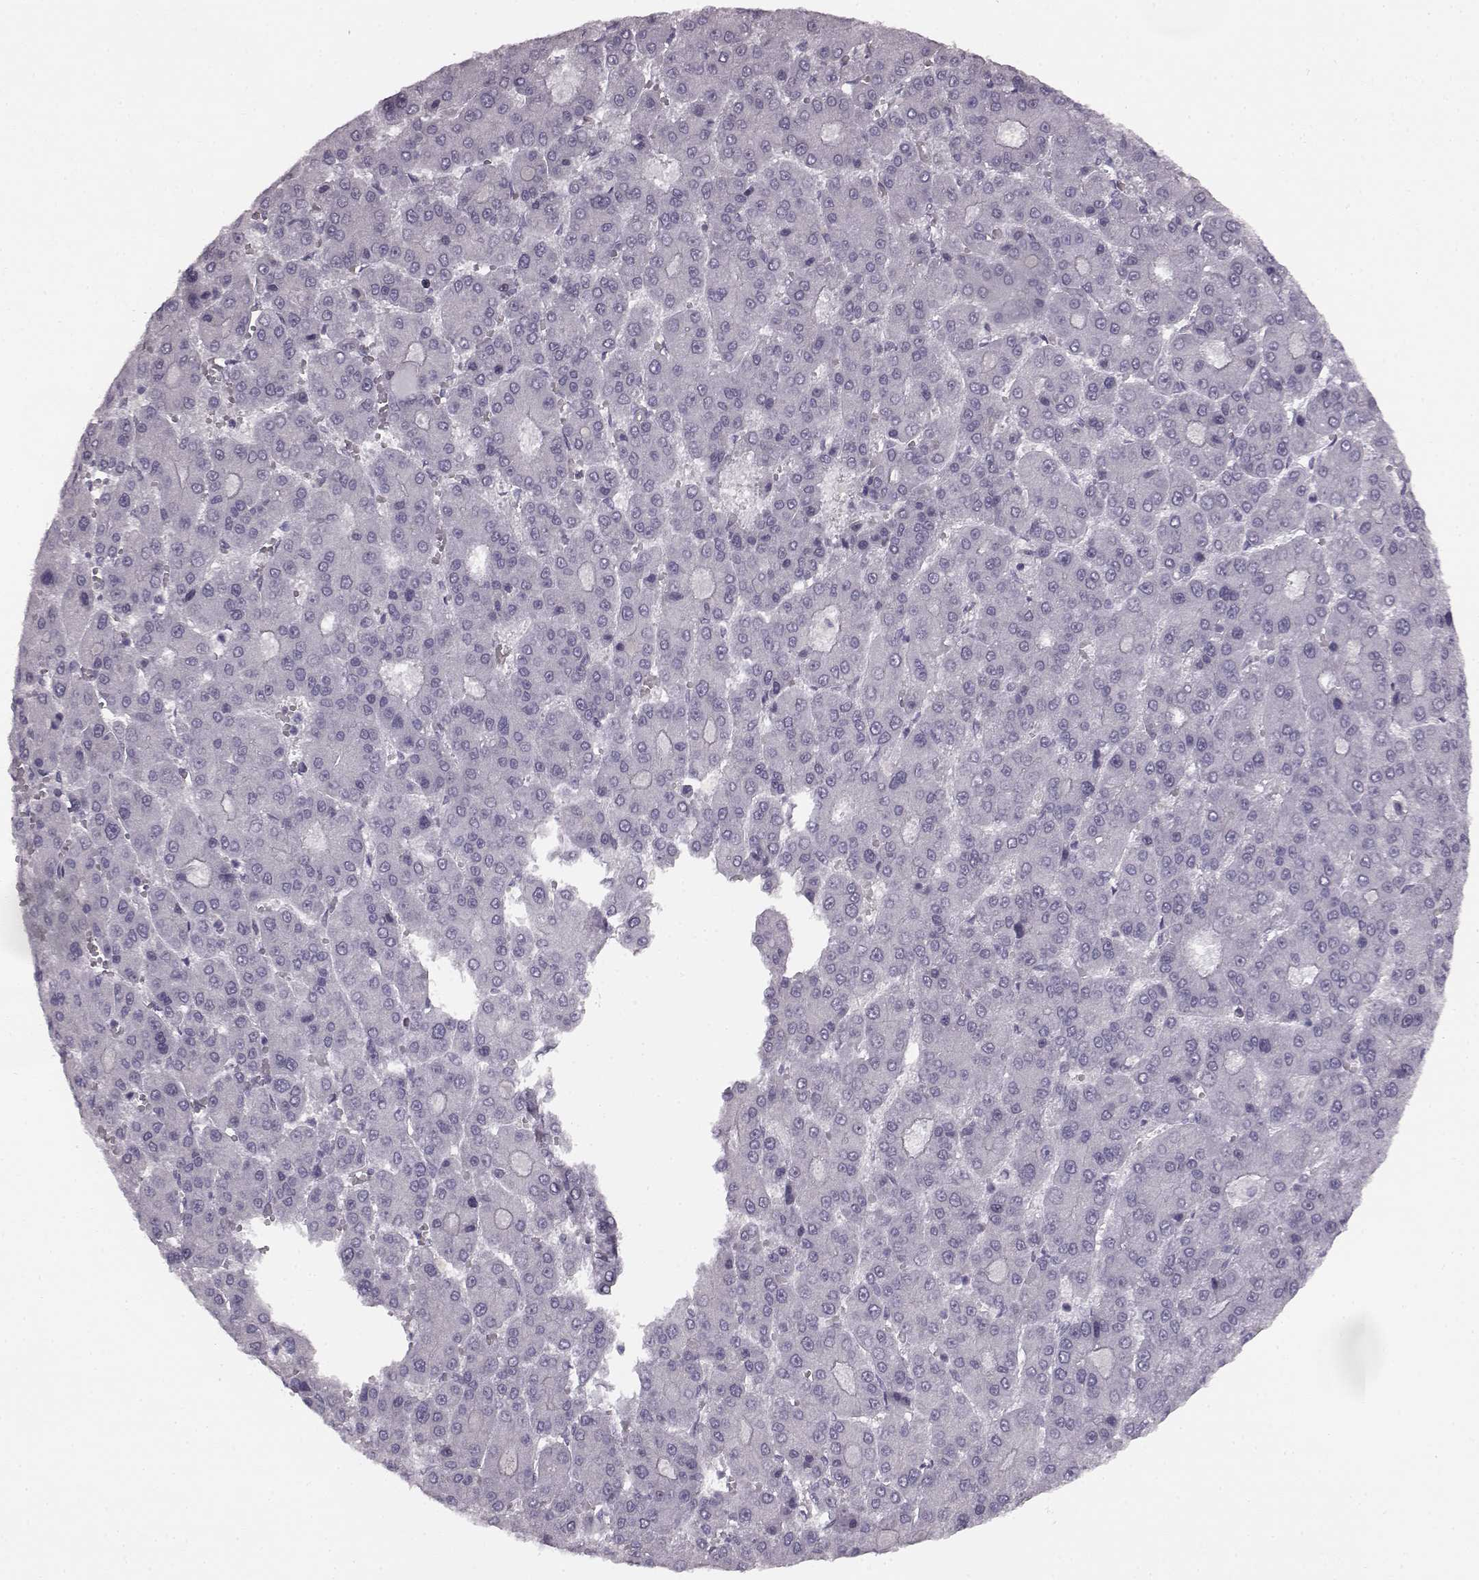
{"staining": {"intensity": "negative", "quantity": "none", "location": "none"}, "tissue": "liver cancer", "cell_type": "Tumor cells", "image_type": "cancer", "snomed": [{"axis": "morphology", "description": "Carcinoma, Hepatocellular, NOS"}, {"axis": "topography", "description": "Liver"}], "caption": "This is a photomicrograph of IHC staining of liver cancer, which shows no positivity in tumor cells. The staining is performed using DAB brown chromogen with nuclei counter-stained in using hematoxylin.", "gene": "SEMG2", "patient": {"sex": "male", "age": 70}}